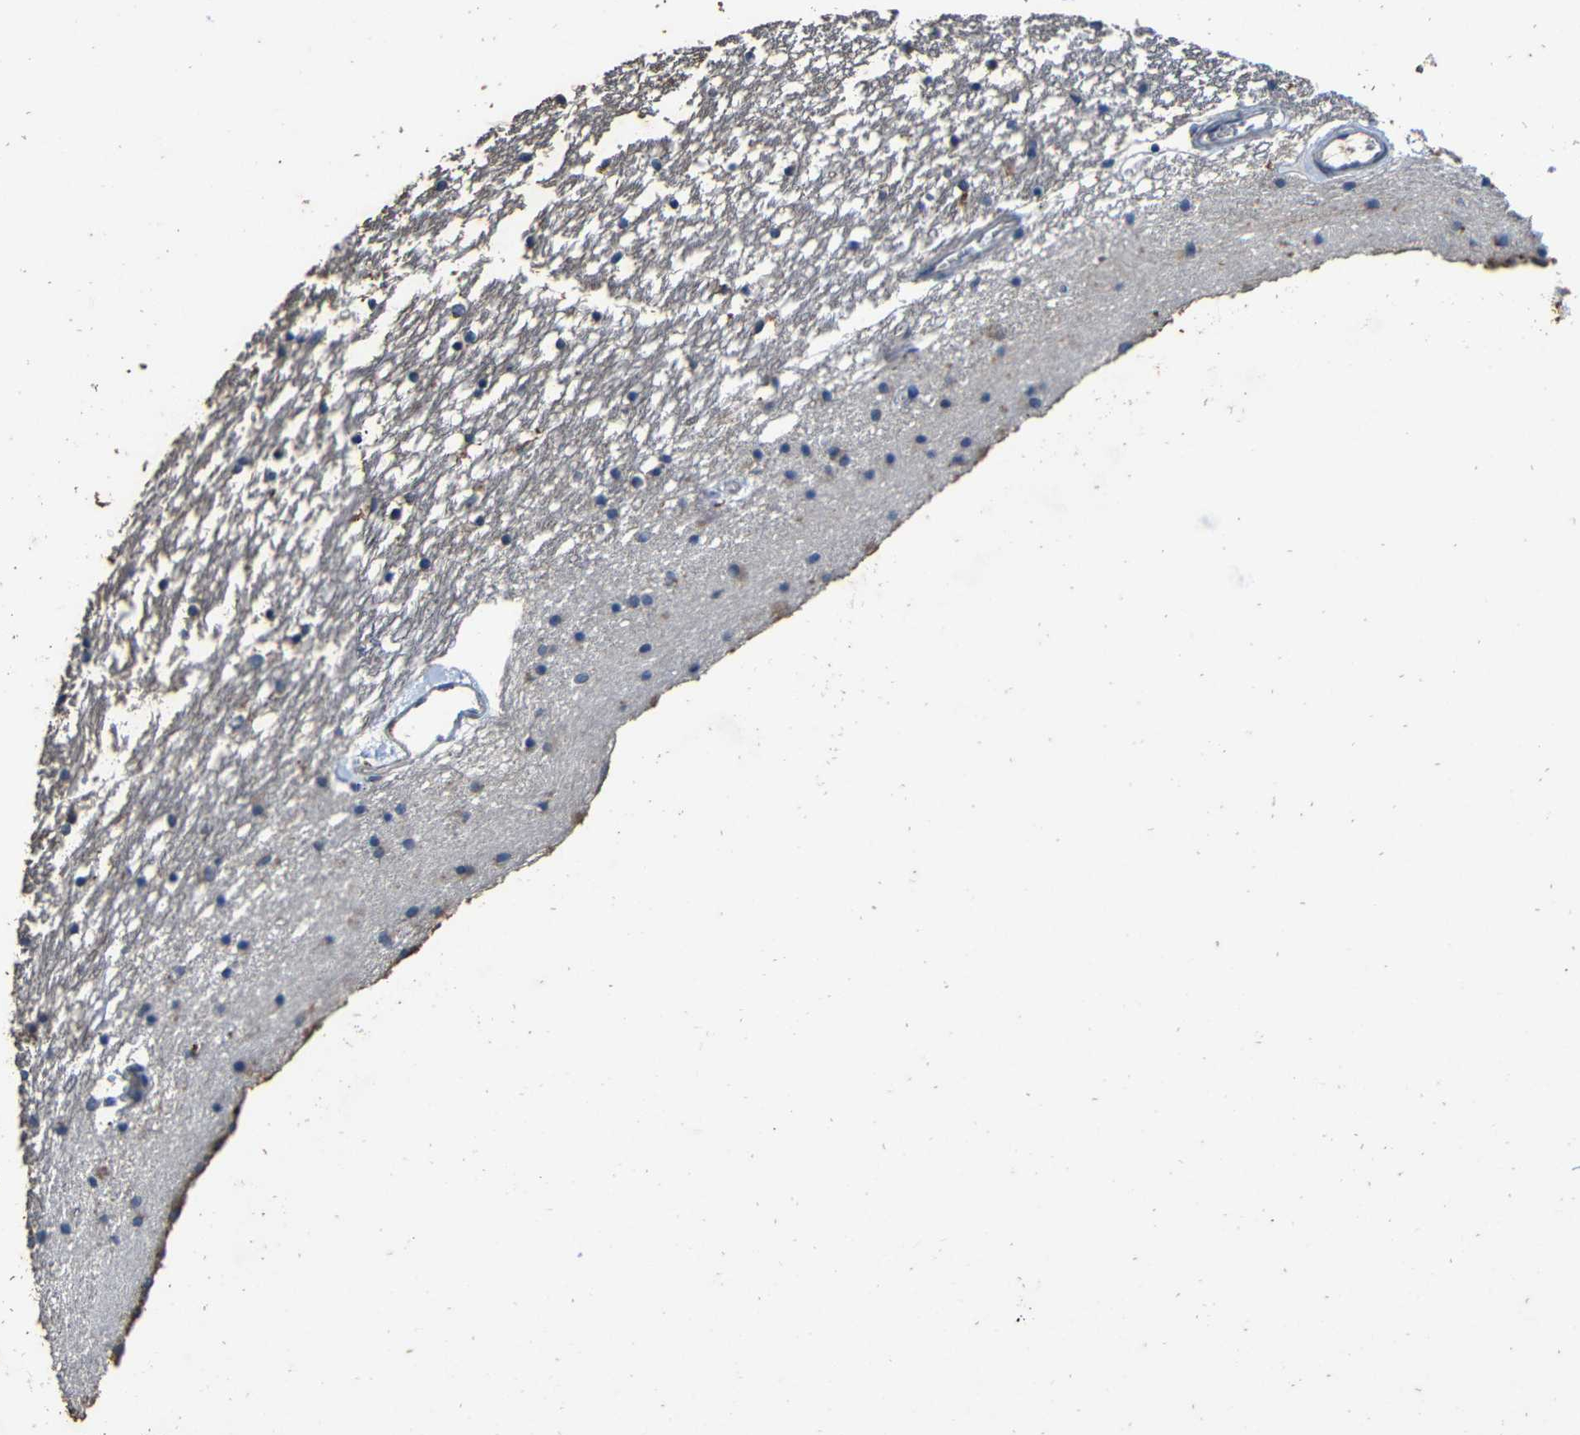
{"staining": {"intensity": "strong", "quantity": "<25%", "location": "cytoplasmic/membranous"}, "tissue": "caudate", "cell_type": "Glial cells", "image_type": "normal", "snomed": [{"axis": "morphology", "description": "Normal tissue, NOS"}, {"axis": "topography", "description": "Lateral ventricle wall"}], "caption": "A brown stain highlights strong cytoplasmic/membranous expression of a protein in glial cells of normal human caudate. The protein is shown in brown color, while the nuclei are stained blue.", "gene": "C6orf89", "patient": {"sex": "male", "age": 45}}